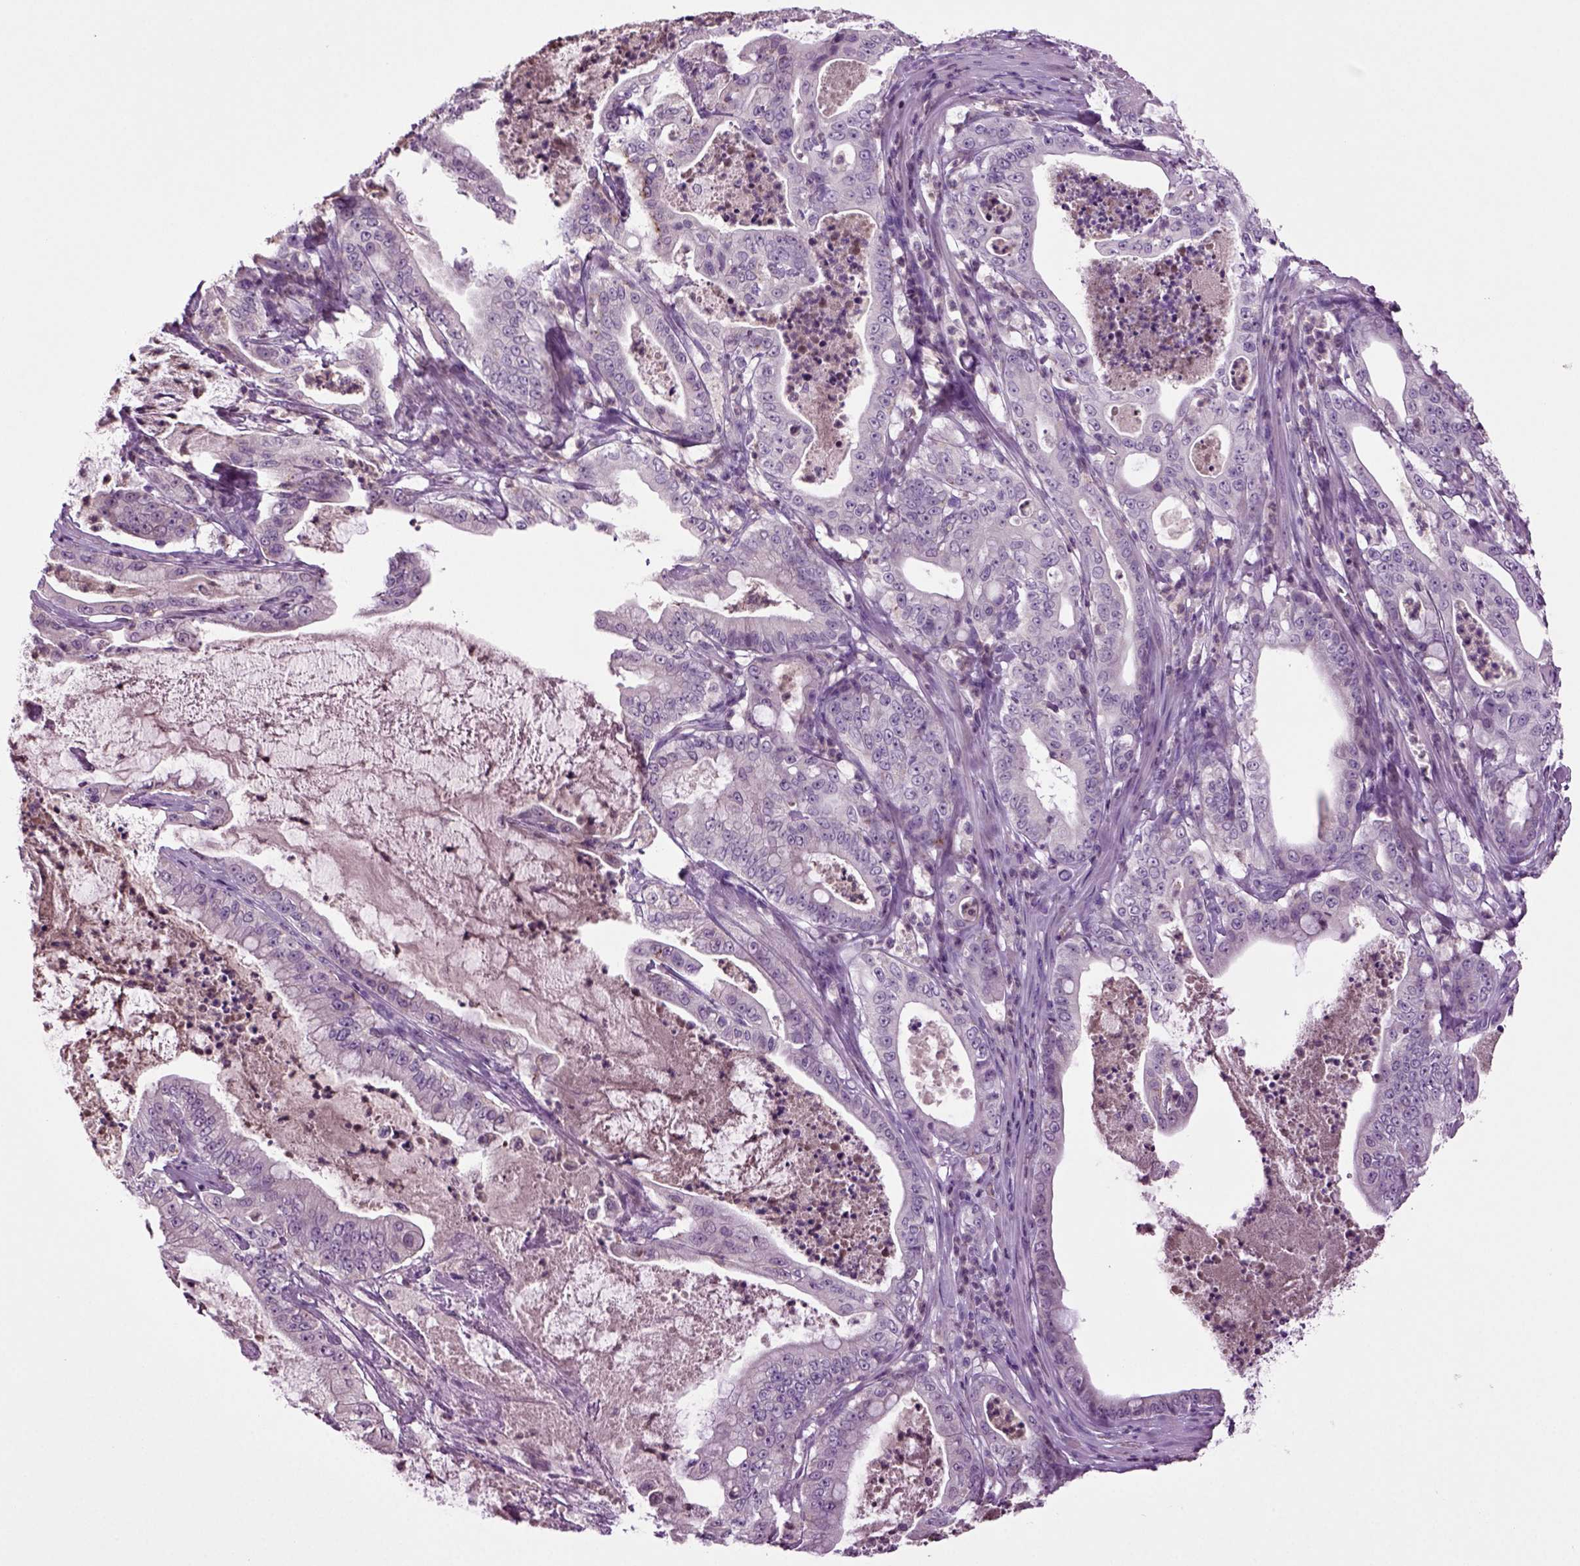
{"staining": {"intensity": "negative", "quantity": "none", "location": "none"}, "tissue": "pancreatic cancer", "cell_type": "Tumor cells", "image_type": "cancer", "snomed": [{"axis": "morphology", "description": "Adenocarcinoma, NOS"}, {"axis": "topography", "description": "Pancreas"}], "caption": "Protein analysis of pancreatic cancer shows no significant staining in tumor cells.", "gene": "FGF11", "patient": {"sex": "male", "age": 71}}